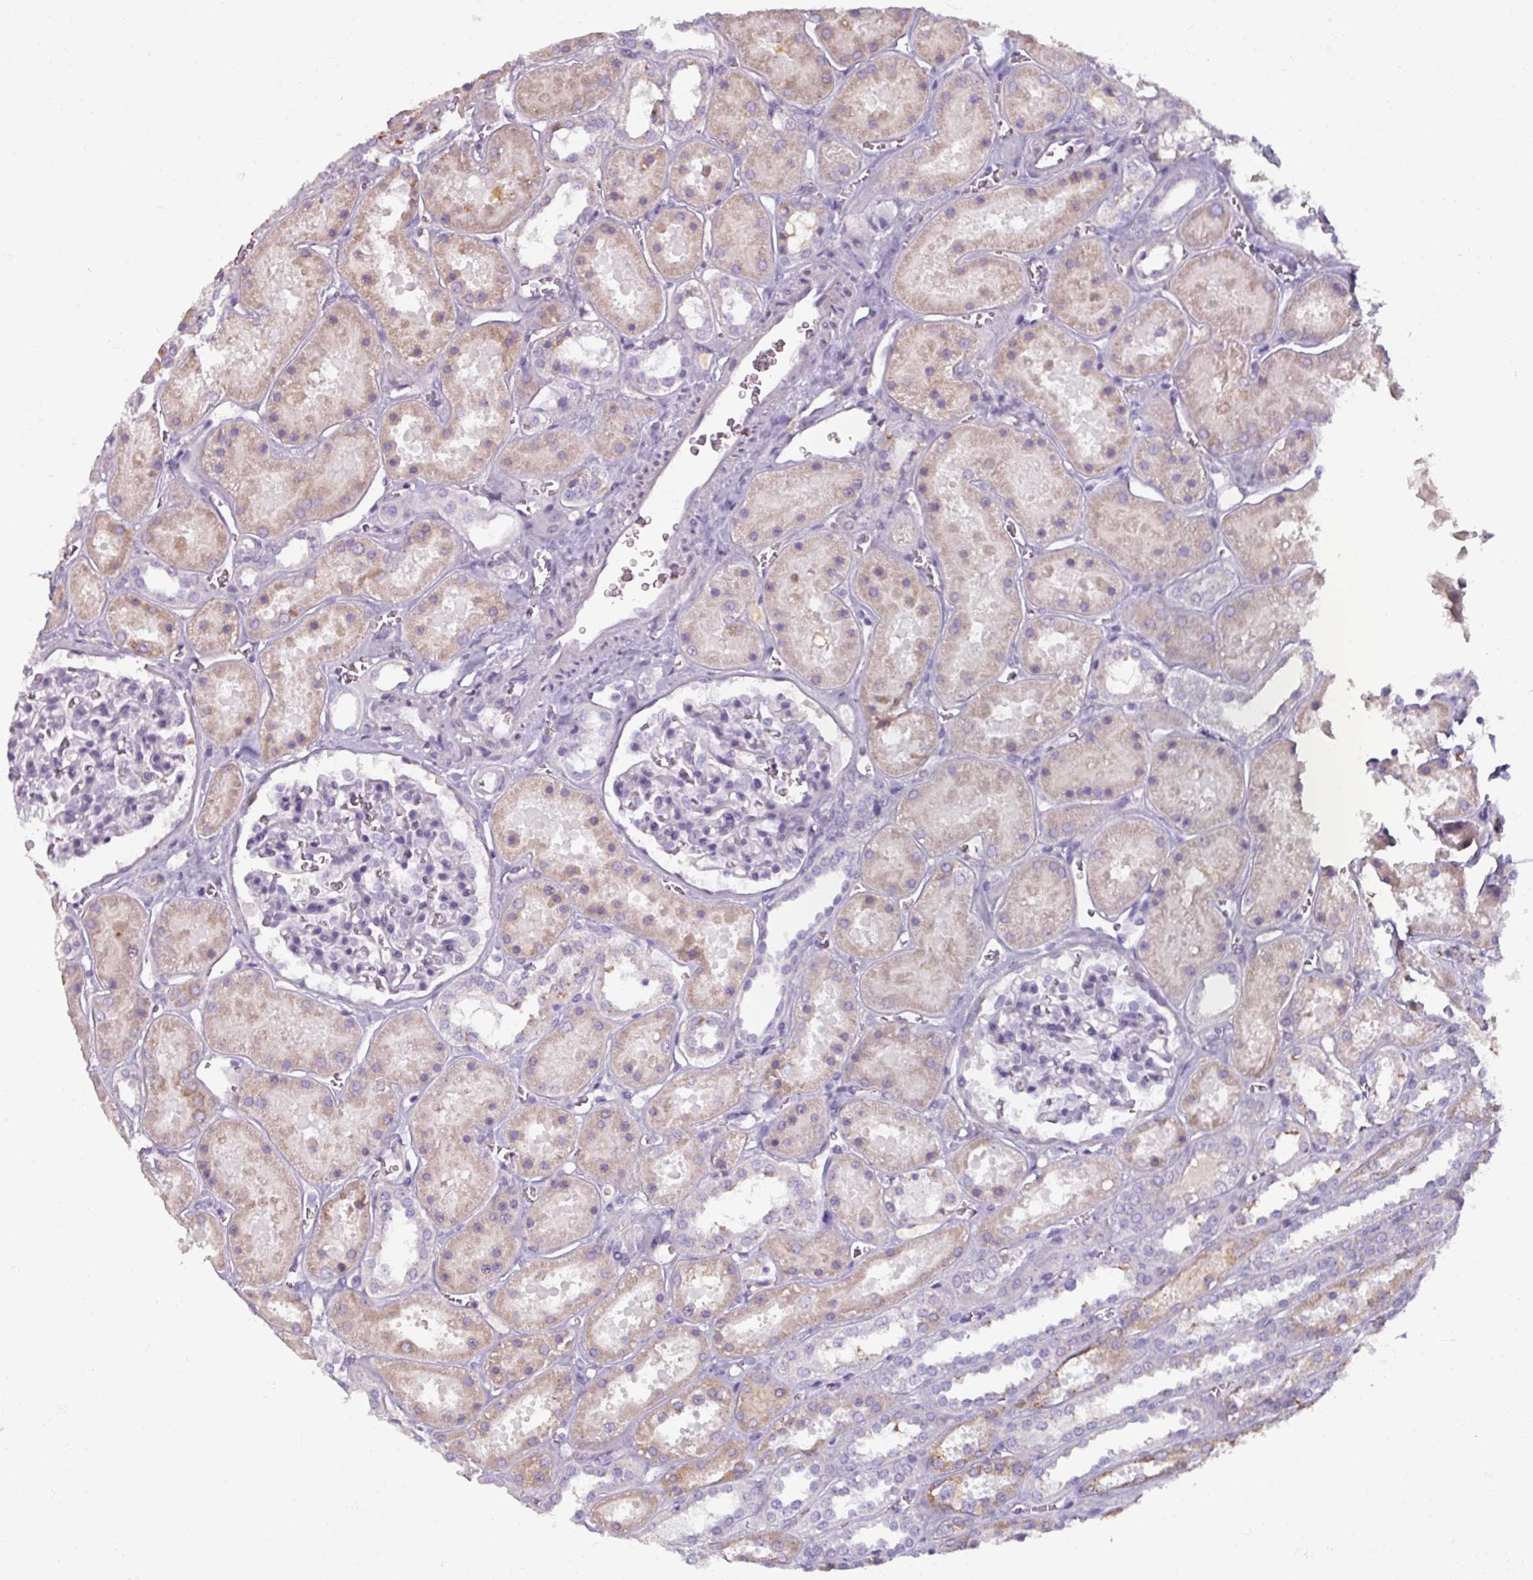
{"staining": {"intensity": "negative", "quantity": "none", "location": "none"}, "tissue": "kidney", "cell_type": "Cells in glomeruli", "image_type": "normal", "snomed": [{"axis": "morphology", "description": "Normal tissue, NOS"}, {"axis": "topography", "description": "Kidney"}], "caption": "This is a histopathology image of immunohistochemistry staining of unremarkable kidney, which shows no staining in cells in glomeruli. (DAB IHC with hematoxylin counter stain).", "gene": "SPESP1", "patient": {"sex": "female", "age": 41}}